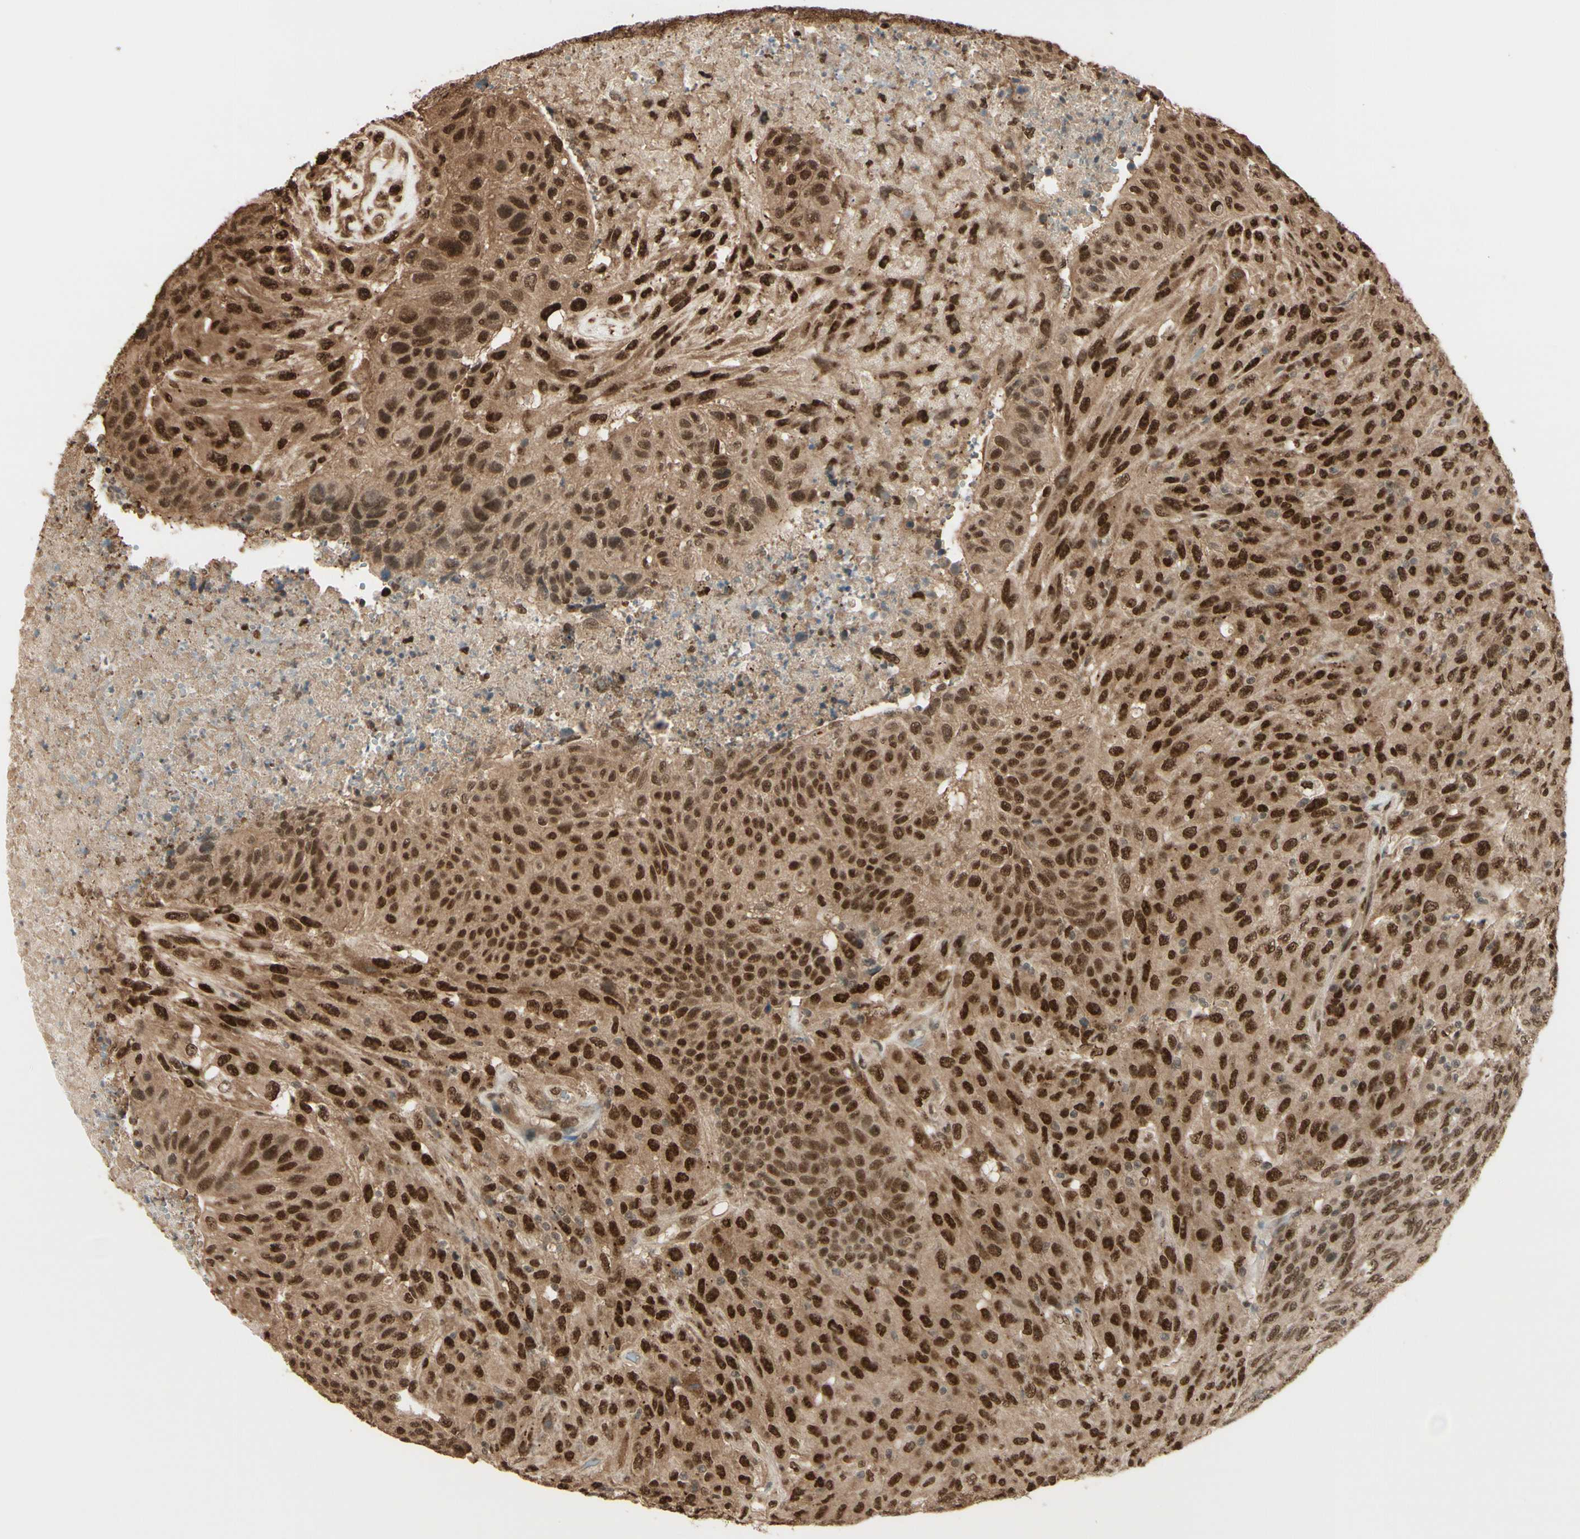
{"staining": {"intensity": "strong", "quantity": ">75%", "location": "cytoplasmic/membranous,nuclear"}, "tissue": "urothelial cancer", "cell_type": "Tumor cells", "image_type": "cancer", "snomed": [{"axis": "morphology", "description": "Urothelial carcinoma, High grade"}, {"axis": "topography", "description": "Urinary bladder"}], "caption": "This histopathology image displays IHC staining of human urothelial cancer, with high strong cytoplasmic/membranous and nuclear expression in approximately >75% of tumor cells.", "gene": "HSF1", "patient": {"sex": "male", "age": 66}}